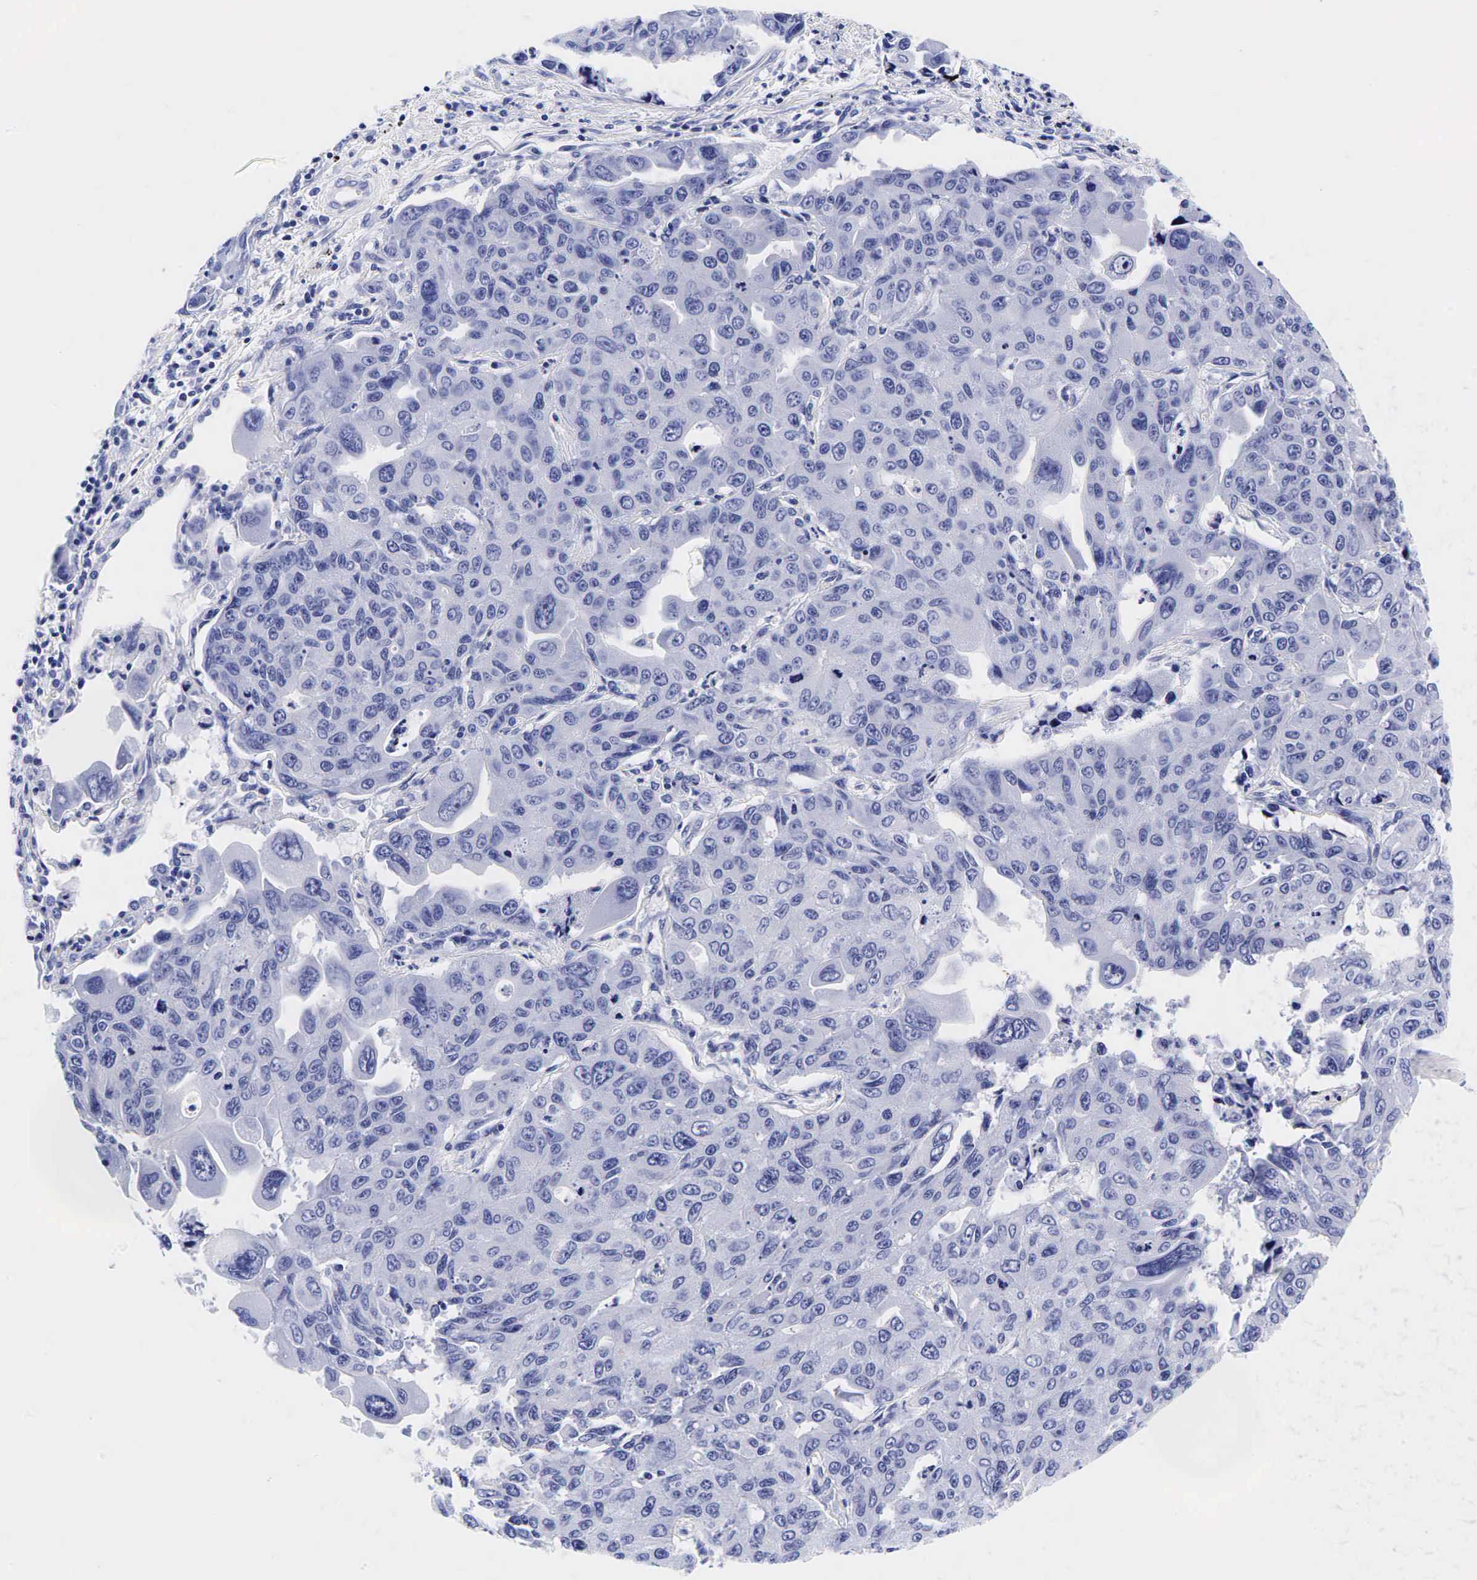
{"staining": {"intensity": "negative", "quantity": "none", "location": "none"}, "tissue": "lung cancer", "cell_type": "Tumor cells", "image_type": "cancer", "snomed": [{"axis": "morphology", "description": "Adenocarcinoma, NOS"}, {"axis": "topography", "description": "Lung"}], "caption": "IHC micrograph of neoplastic tissue: human lung cancer stained with DAB exhibits no significant protein staining in tumor cells.", "gene": "GCG", "patient": {"sex": "male", "age": 64}}